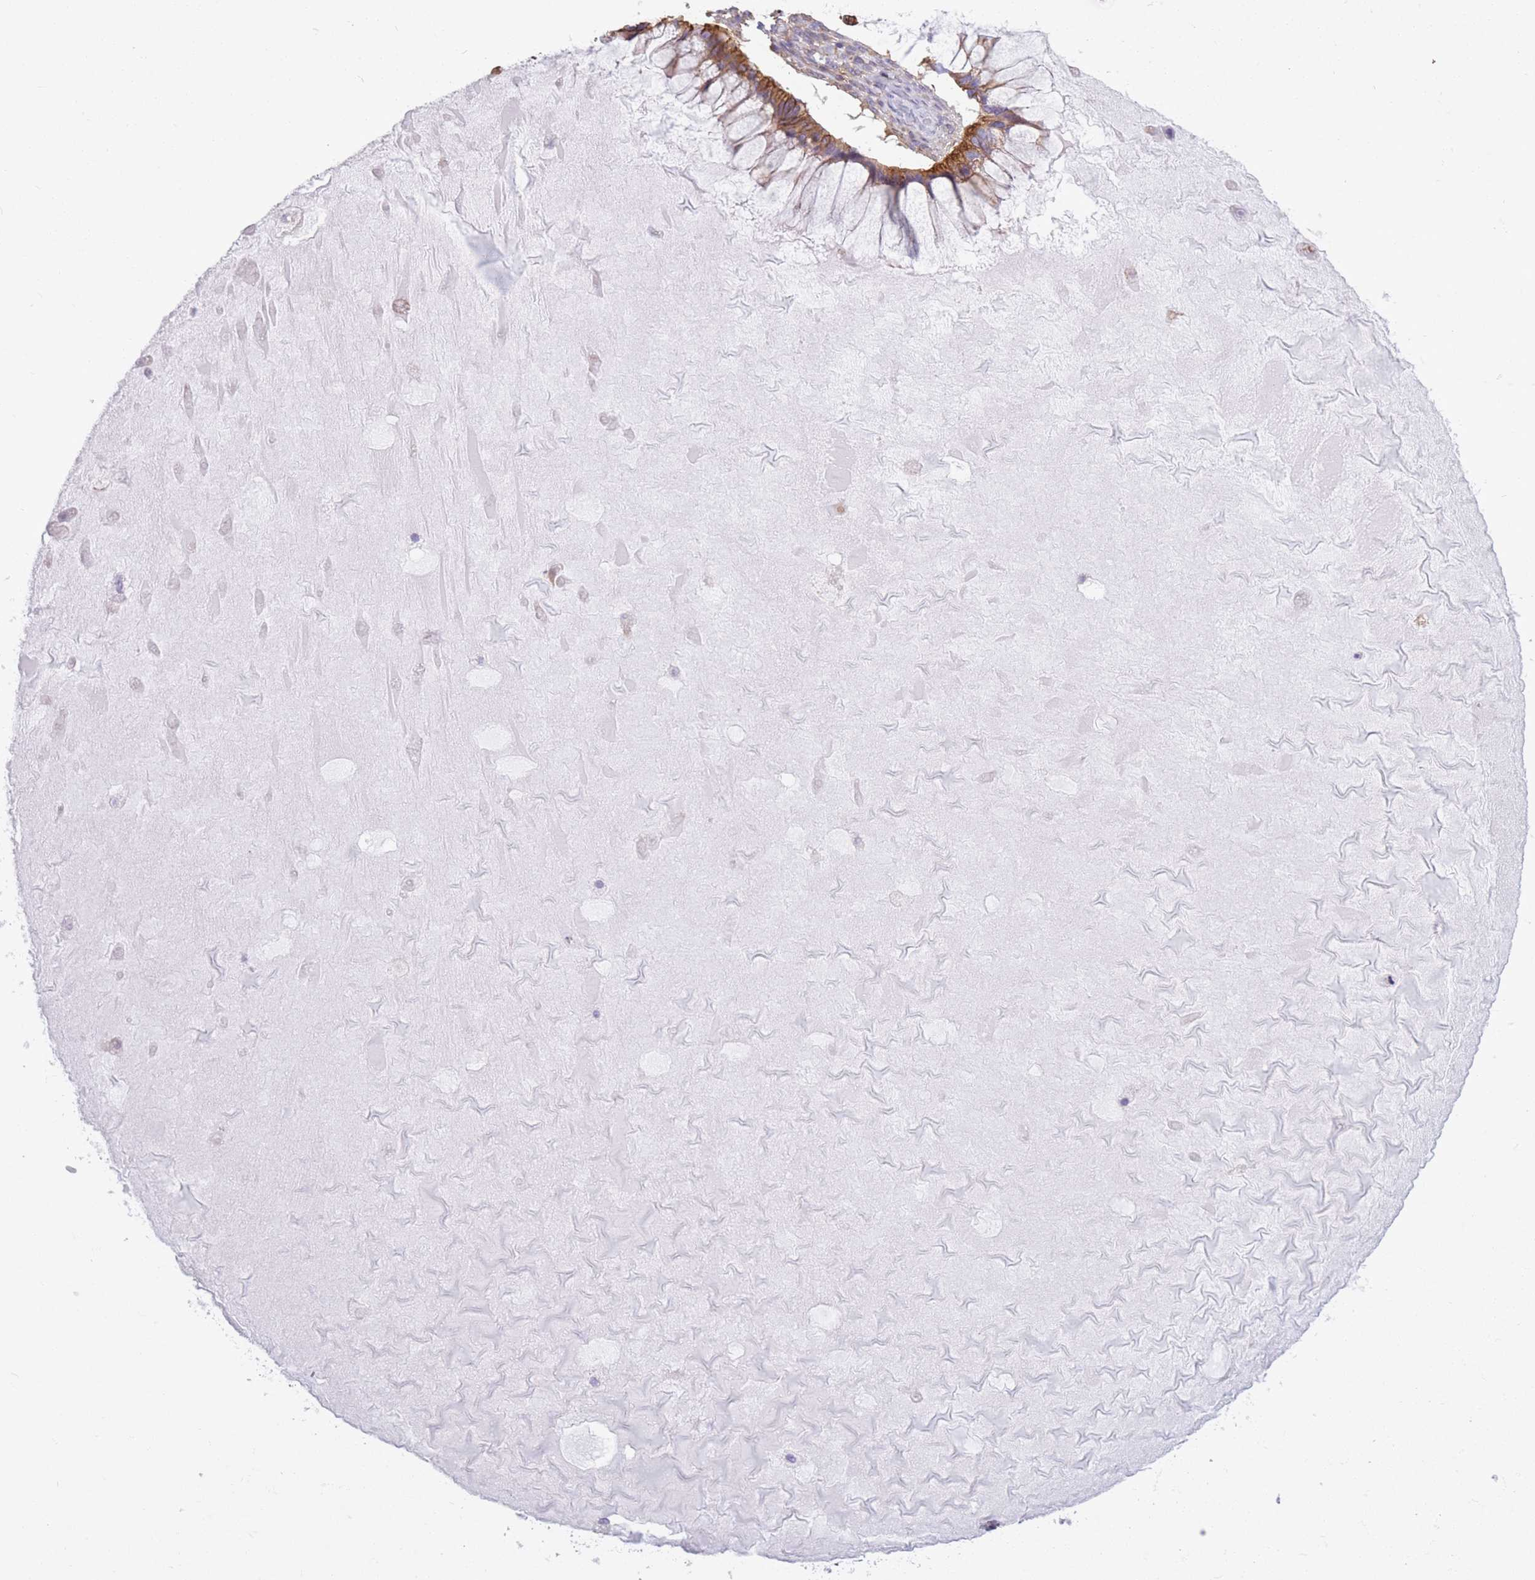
{"staining": {"intensity": "strong", "quantity": ">75%", "location": "cytoplasmic/membranous"}, "tissue": "ovarian cancer", "cell_type": "Tumor cells", "image_type": "cancer", "snomed": [{"axis": "morphology", "description": "Cystadenocarcinoma, mucinous, NOS"}, {"axis": "topography", "description": "Ovary"}], "caption": "Mucinous cystadenocarcinoma (ovarian) stained for a protein displays strong cytoplasmic/membranous positivity in tumor cells.", "gene": "ADD1", "patient": {"sex": "female", "age": 61}}